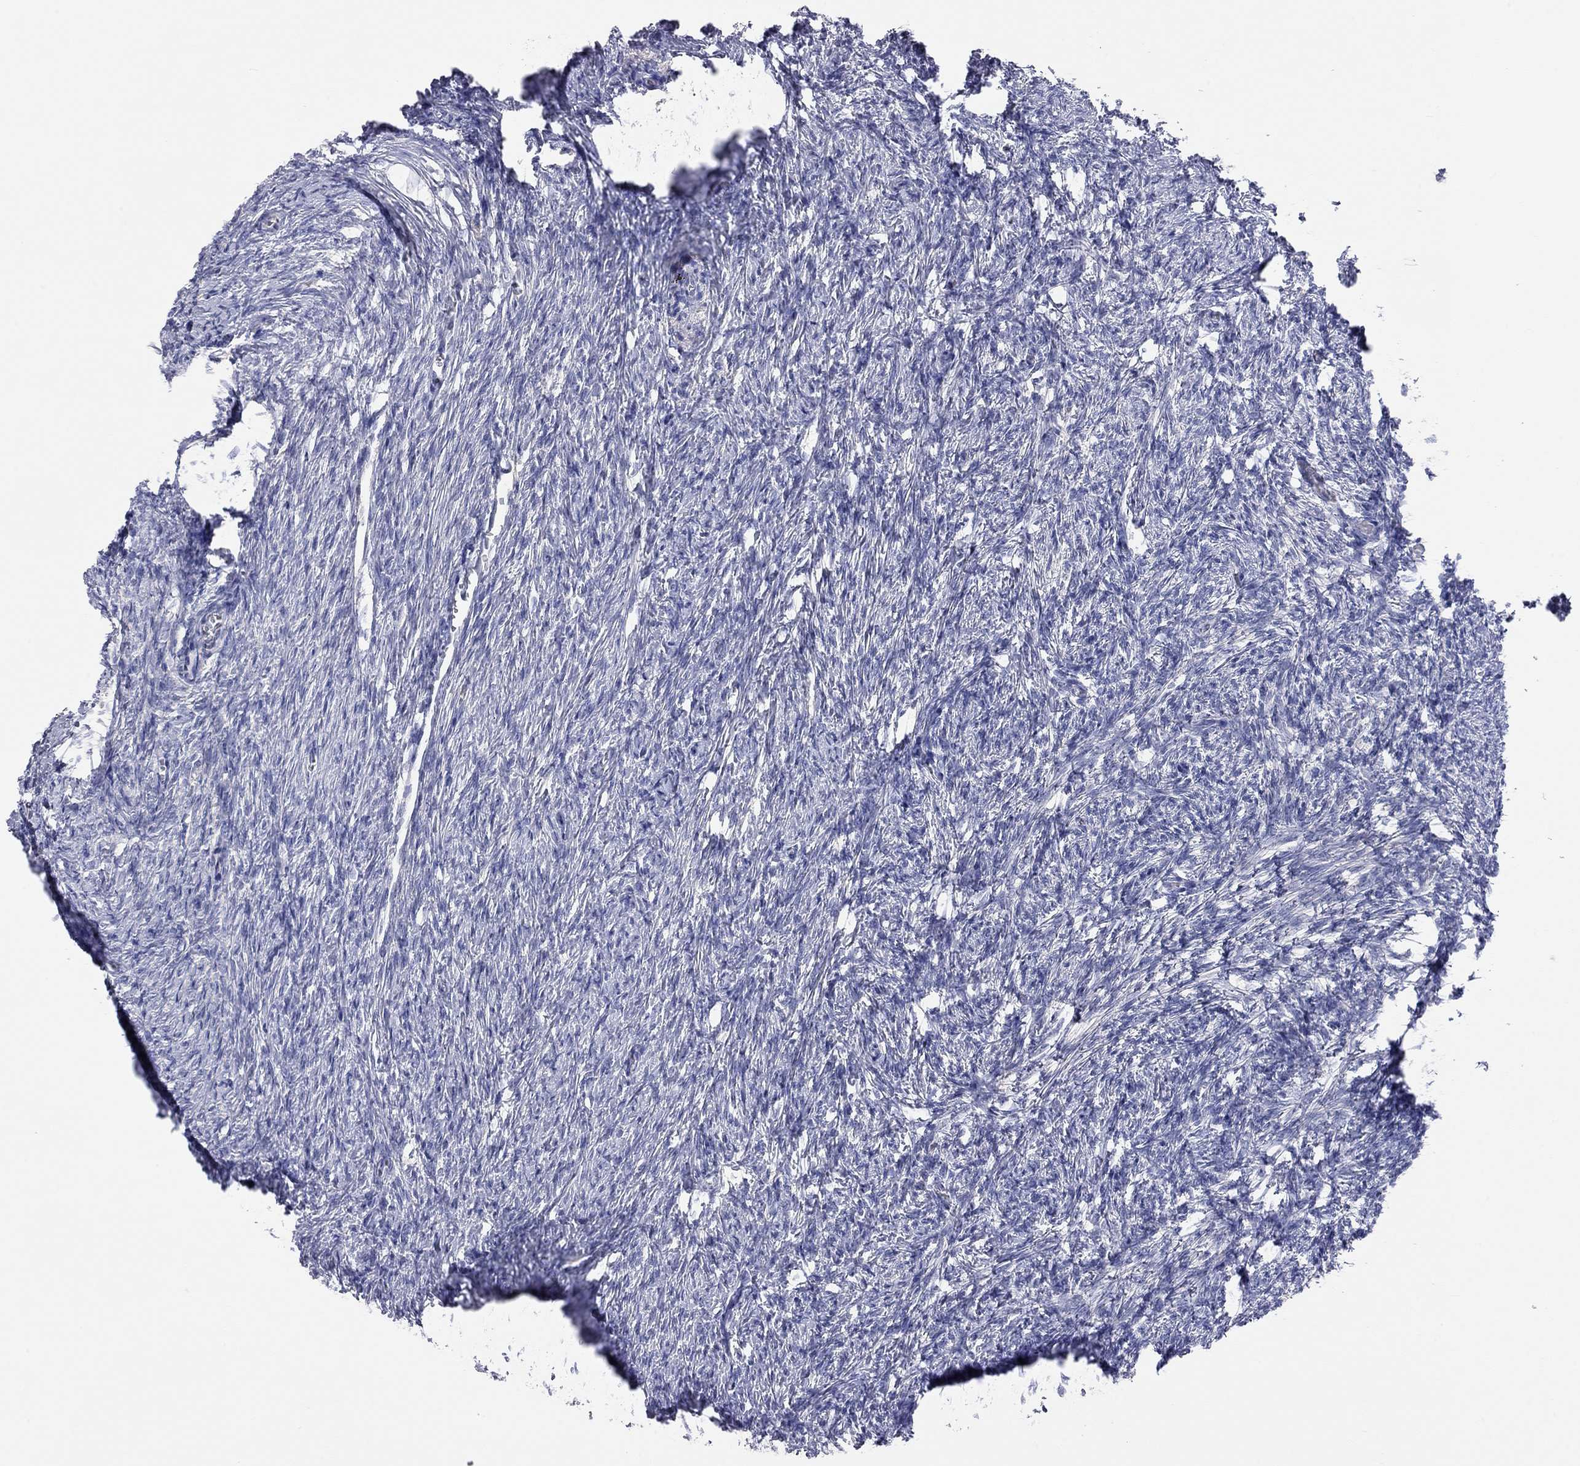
{"staining": {"intensity": "negative", "quantity": "none", "location": "none"}, "tissue": "ovary", "cell_type": "Follicle cells", "image_type": "normal", "snomed": [{"axis": "morphology", "description": "Normal tissue, NOS"}, {"axis": "topography", "description": "Ovary"}], "caption": "Immunohistochemical staining of normal ovary displays no significant staining in follicle cells.", "gene": "KCNB1", "patient": {"sex": "female", "age": 39}}